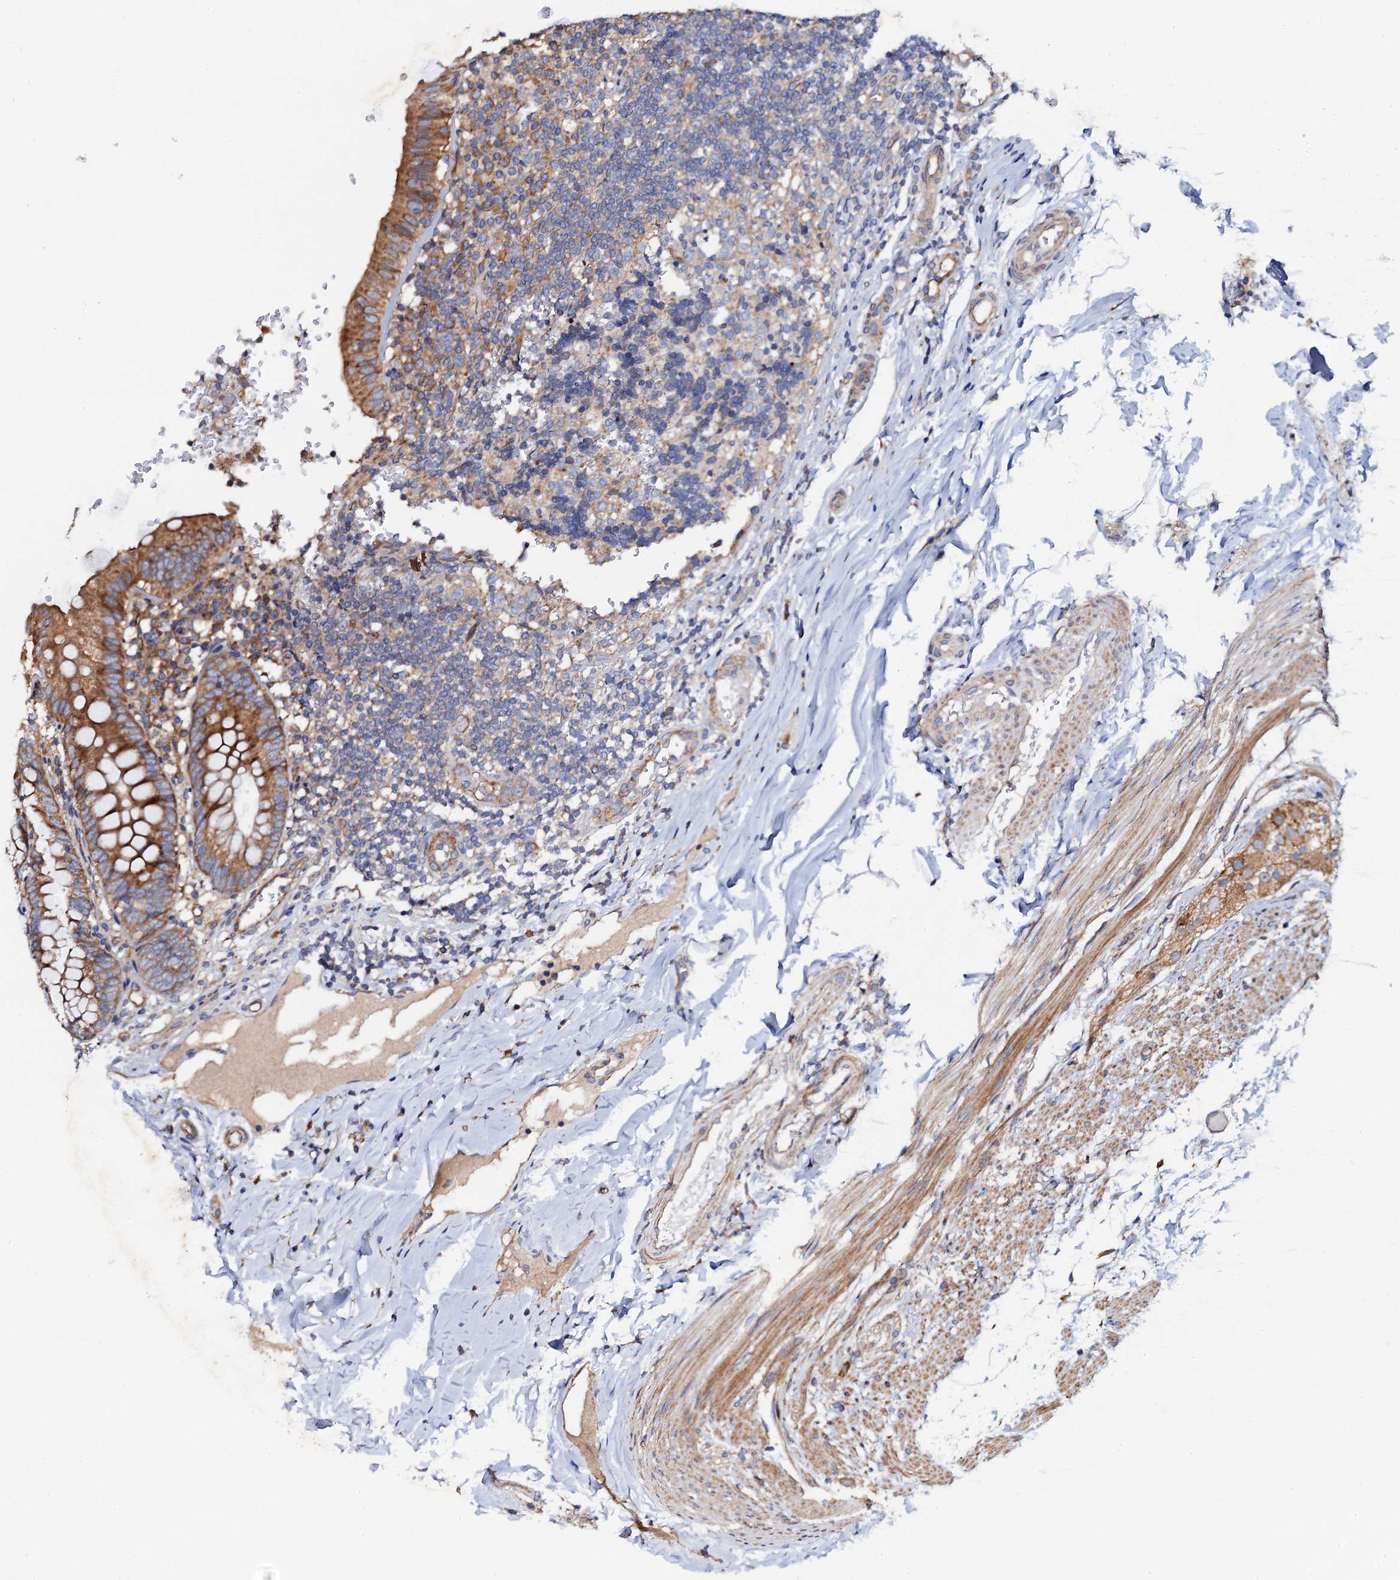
{"staining": {"intensity": "moderate", "quantity": ">75%", "location": "cytoplasmic/membranous"}, "tissue": "appendix", "cell_type": "Glandular cells", "image_type": "normal", "snomed": [{"axis": "morphology", "description": "Normal tissue, NOS"}, {"axis": "topography", "description": "Appendix"}], "caption": "A histopathology image showing moderate cytoplasmic/membranous expression in approximately >75% of glandular cells in normal appendix, as visualized by brown immunohistochemical staining.", "gene": "MRPL48", "patient": {"sex": "male", "age": 8}}